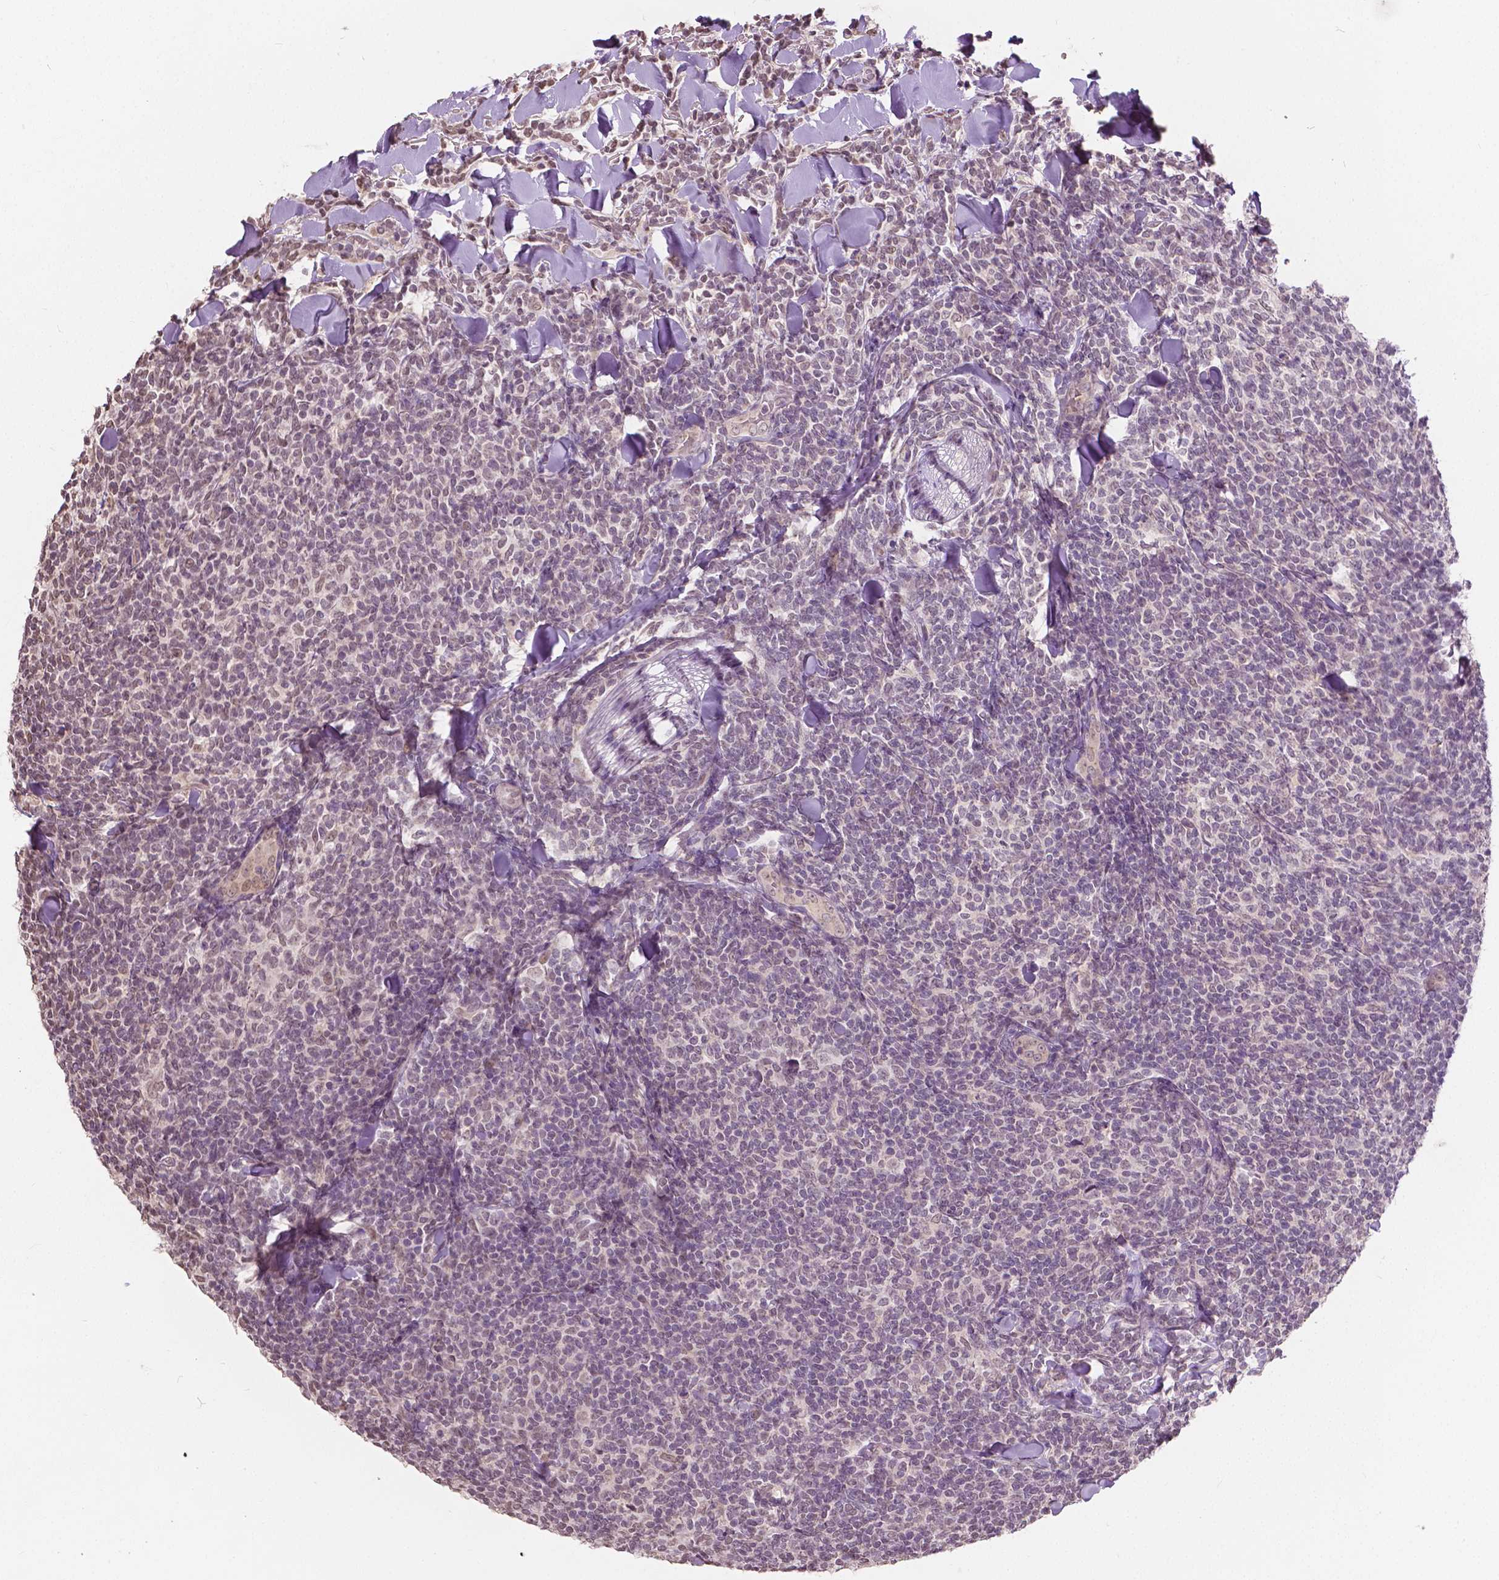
{"staining": {"intensity": "weak", "quantity": "25%-75%", "location": "nuclear"}, "tissue": "lymphoma", "cell_type": "Tumor cells", "image_type": "cancer", "snomed": [{"axis": "morphology", "description": "Malignant lymphoma, non-Hodgkin's type, Low grade"}, {"axis": "topography", "description": "Lymph node"}], "caption": "A brown stain shows weak nuclear staining of a protein in human malignant lymphoma, non-Hodgkin's type (low-grade) tumor cells.", "gene": "HOXA10", "patient": {"sex": "female", "age": 56}}